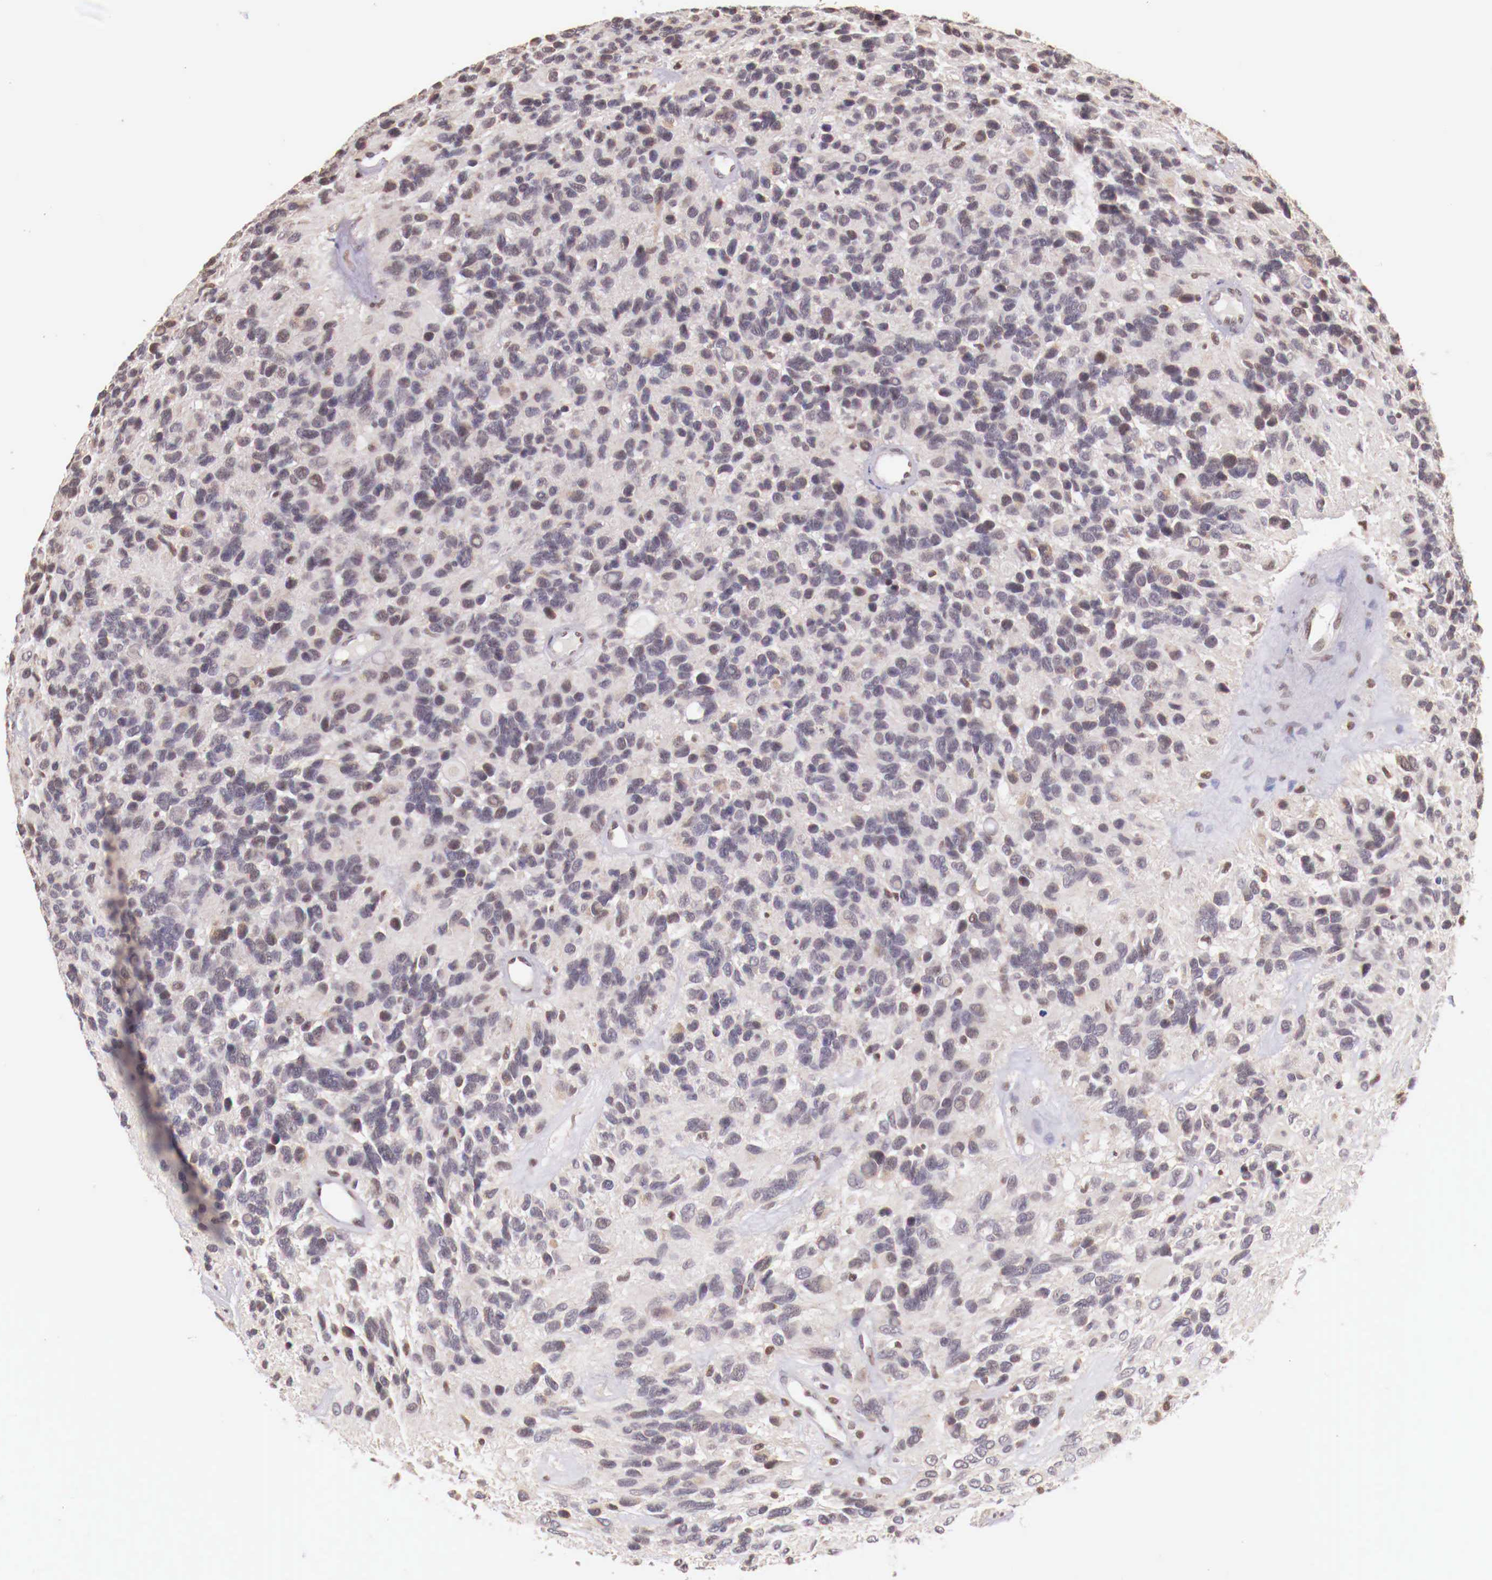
{"staining": {"intensity": "weak", "quantity": "<25%", "location": "nuclear"}, "tissue": "glioma", "cell_type": "Tumor cells", "image_type": "cancer", "snomed": [{"axis": "morphology", "description": "Glioma, malignant, High grade"}, {"axis": "topography", "description": "Brain"}], "caption": "A micrograph of high-grade glioma (malignant) stained for a protein shows no brown staining in tumor cells.", "gene": "SP1", "patient": {"sex": "male", "age": 77}}